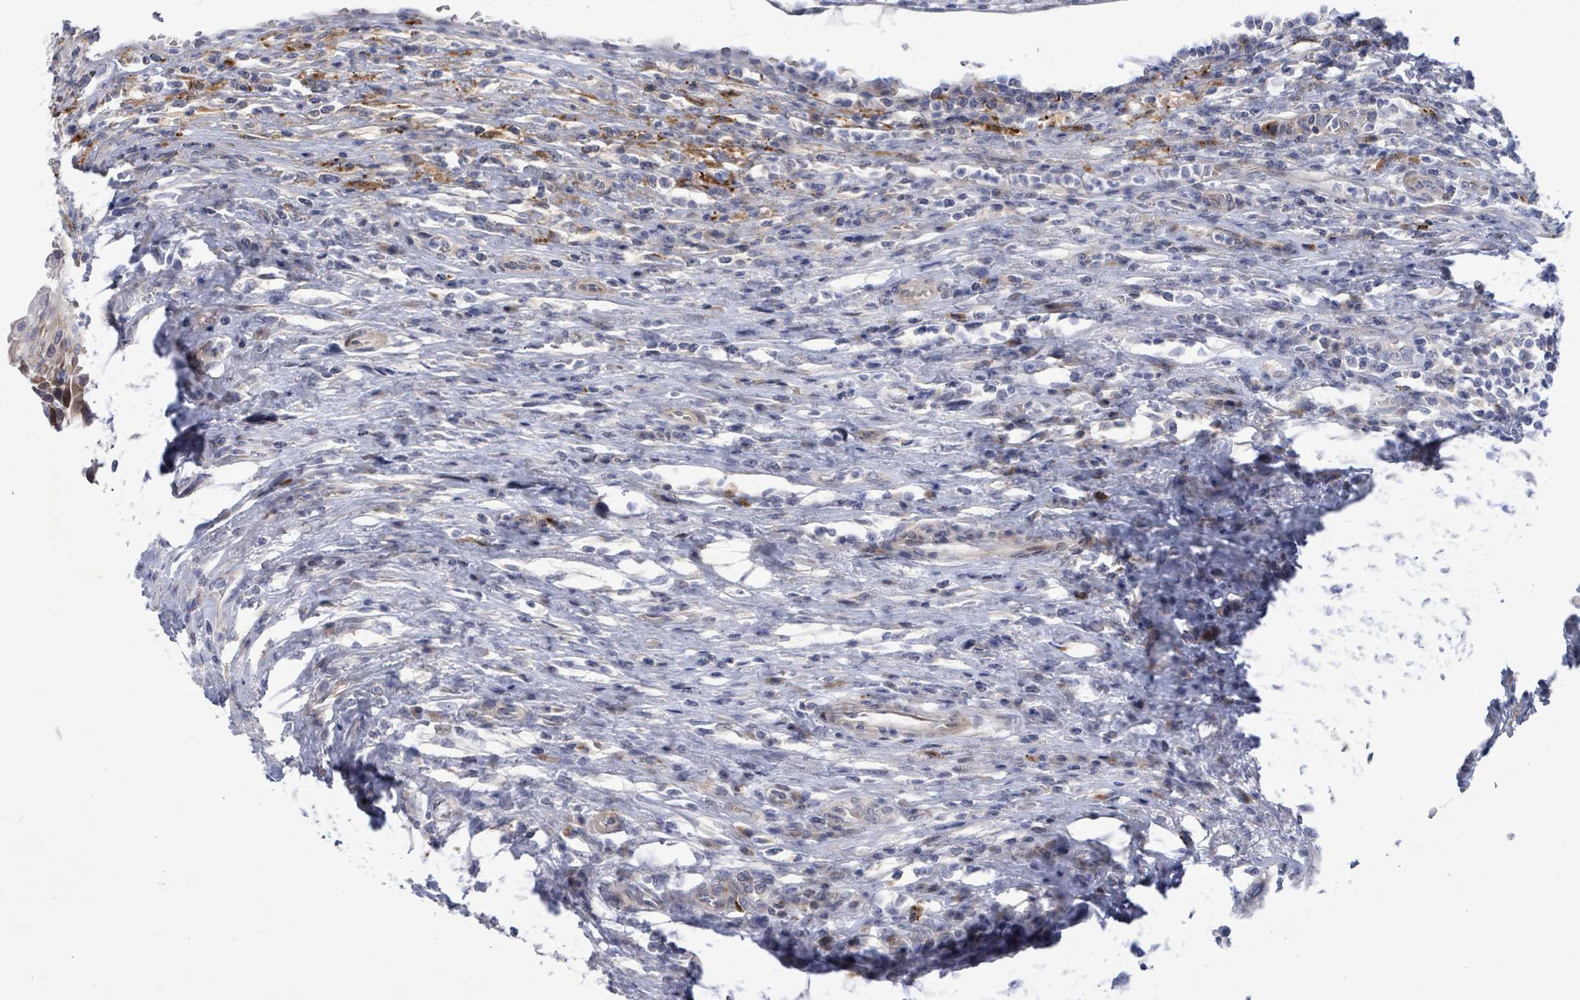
{"staining": {"intensity": "moderate", "quantity": "25%-75%", "location": "nuclear"}, "tissue": "urothelial cancer", "cell_type": "Tumor cells", "image_type": "cancer", "snomed": [{"axis": "morphology", "description": "Urothelial carcinoma, High grade"}, {"axis": "topography", "description": "Urinary bladder"}], "caption": "Immunohistochemical staining of human urothelial cancer shows medium levels of moderate nuclear protein positivity in about 25%-75% of tumor cells.", "gene": "CT45A5", "patient": {"sex": "female", "age": 70}}